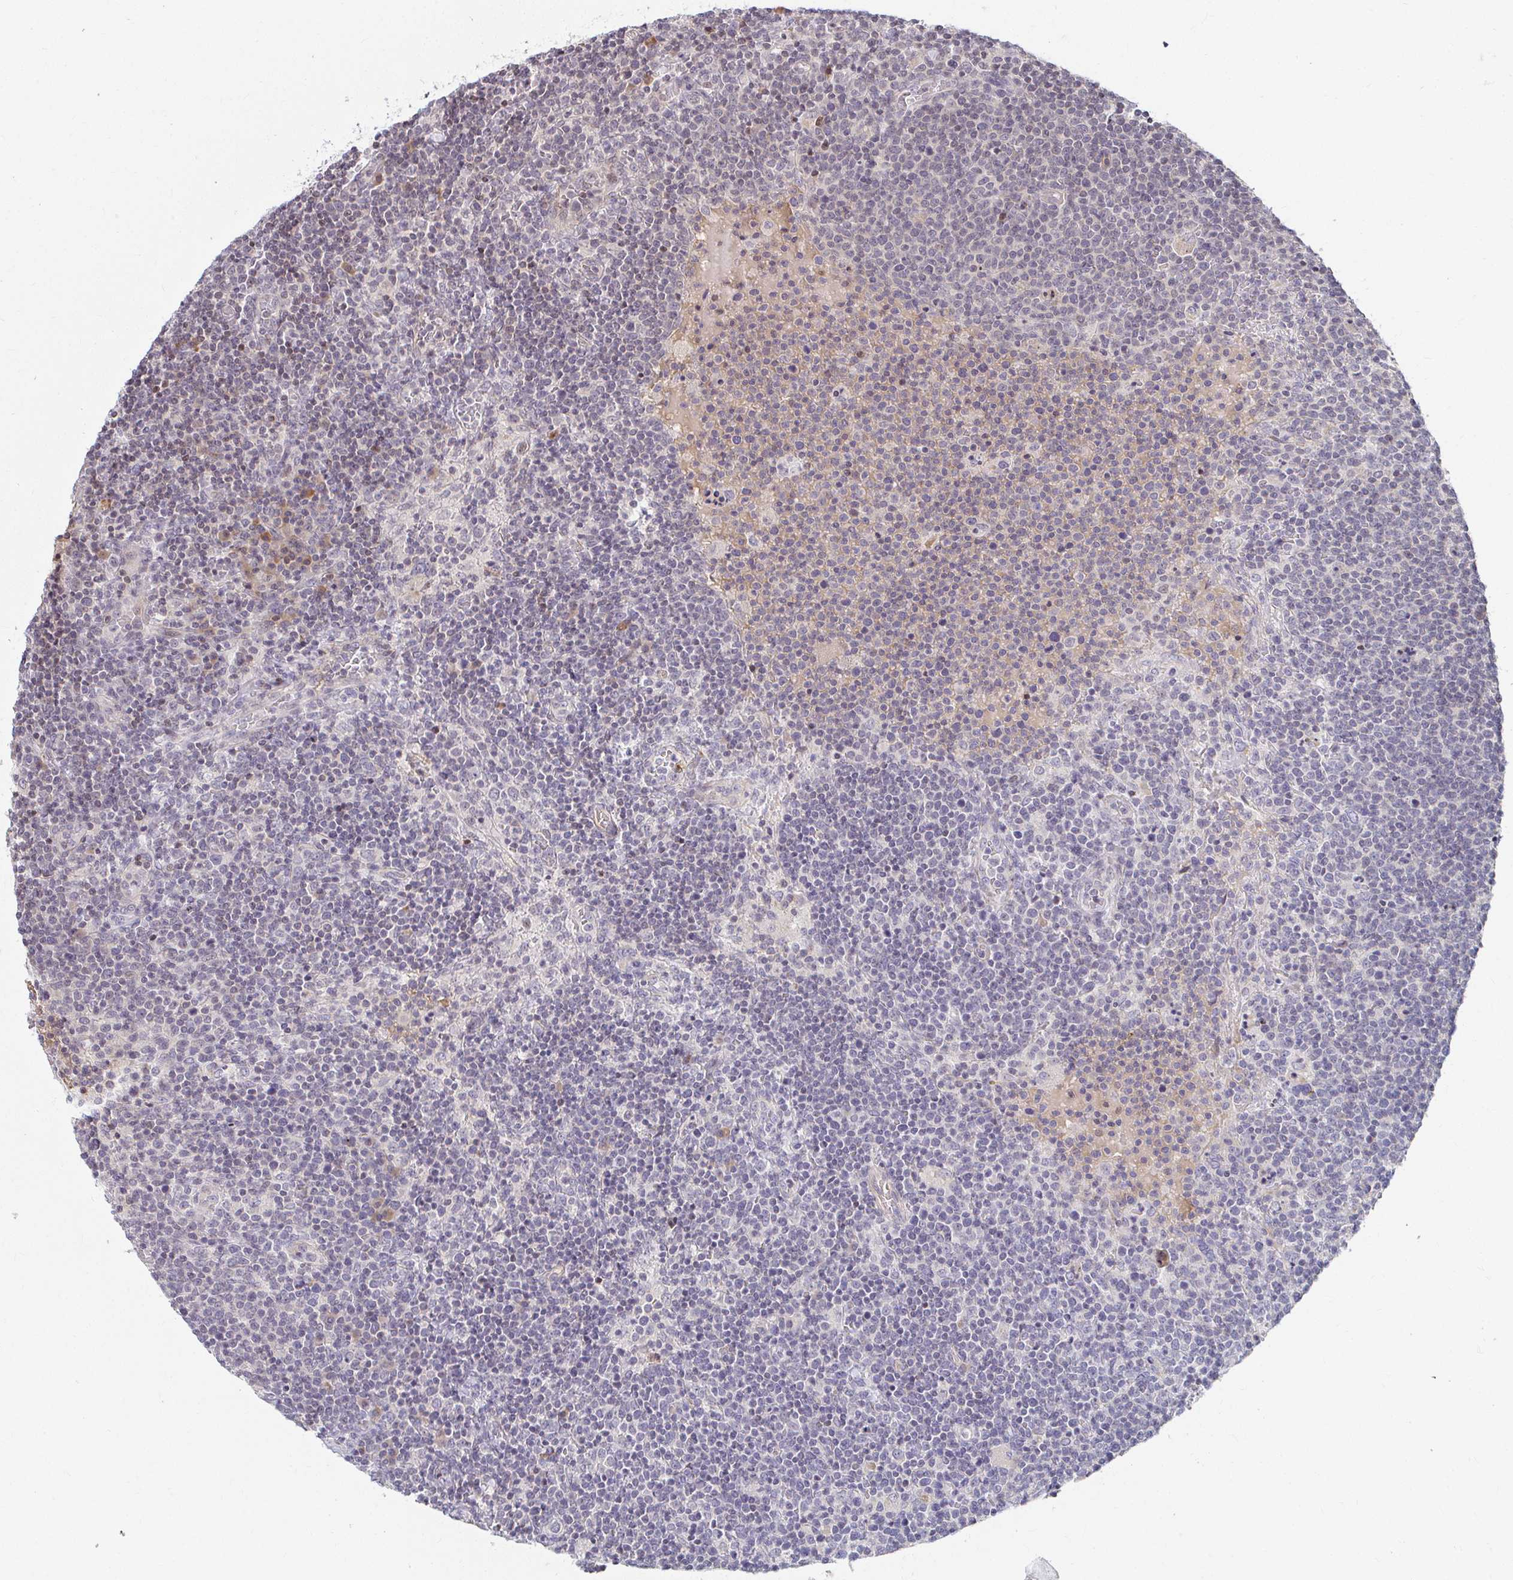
{"staining": {"intensity": "negative", "quantity": "none", "location": "none"}, "tissue": "lymphoma", "cell_type": "Tumor cells", "image_type": "cancer", "snomed": [{"axis": "morphology", "description": "Malignant lymphoma, non-Hodgkin's type, High grade"}, {"axis": "topography", "description": "Lymph node"}], "caption": "Tumor cells are negative for brown protein staining in lymphoma. (DAB IHC visualized using brightfield microscopy, high magnification).", "gene": "ANK3", "patient": {"sex": "male", "age": 61}}